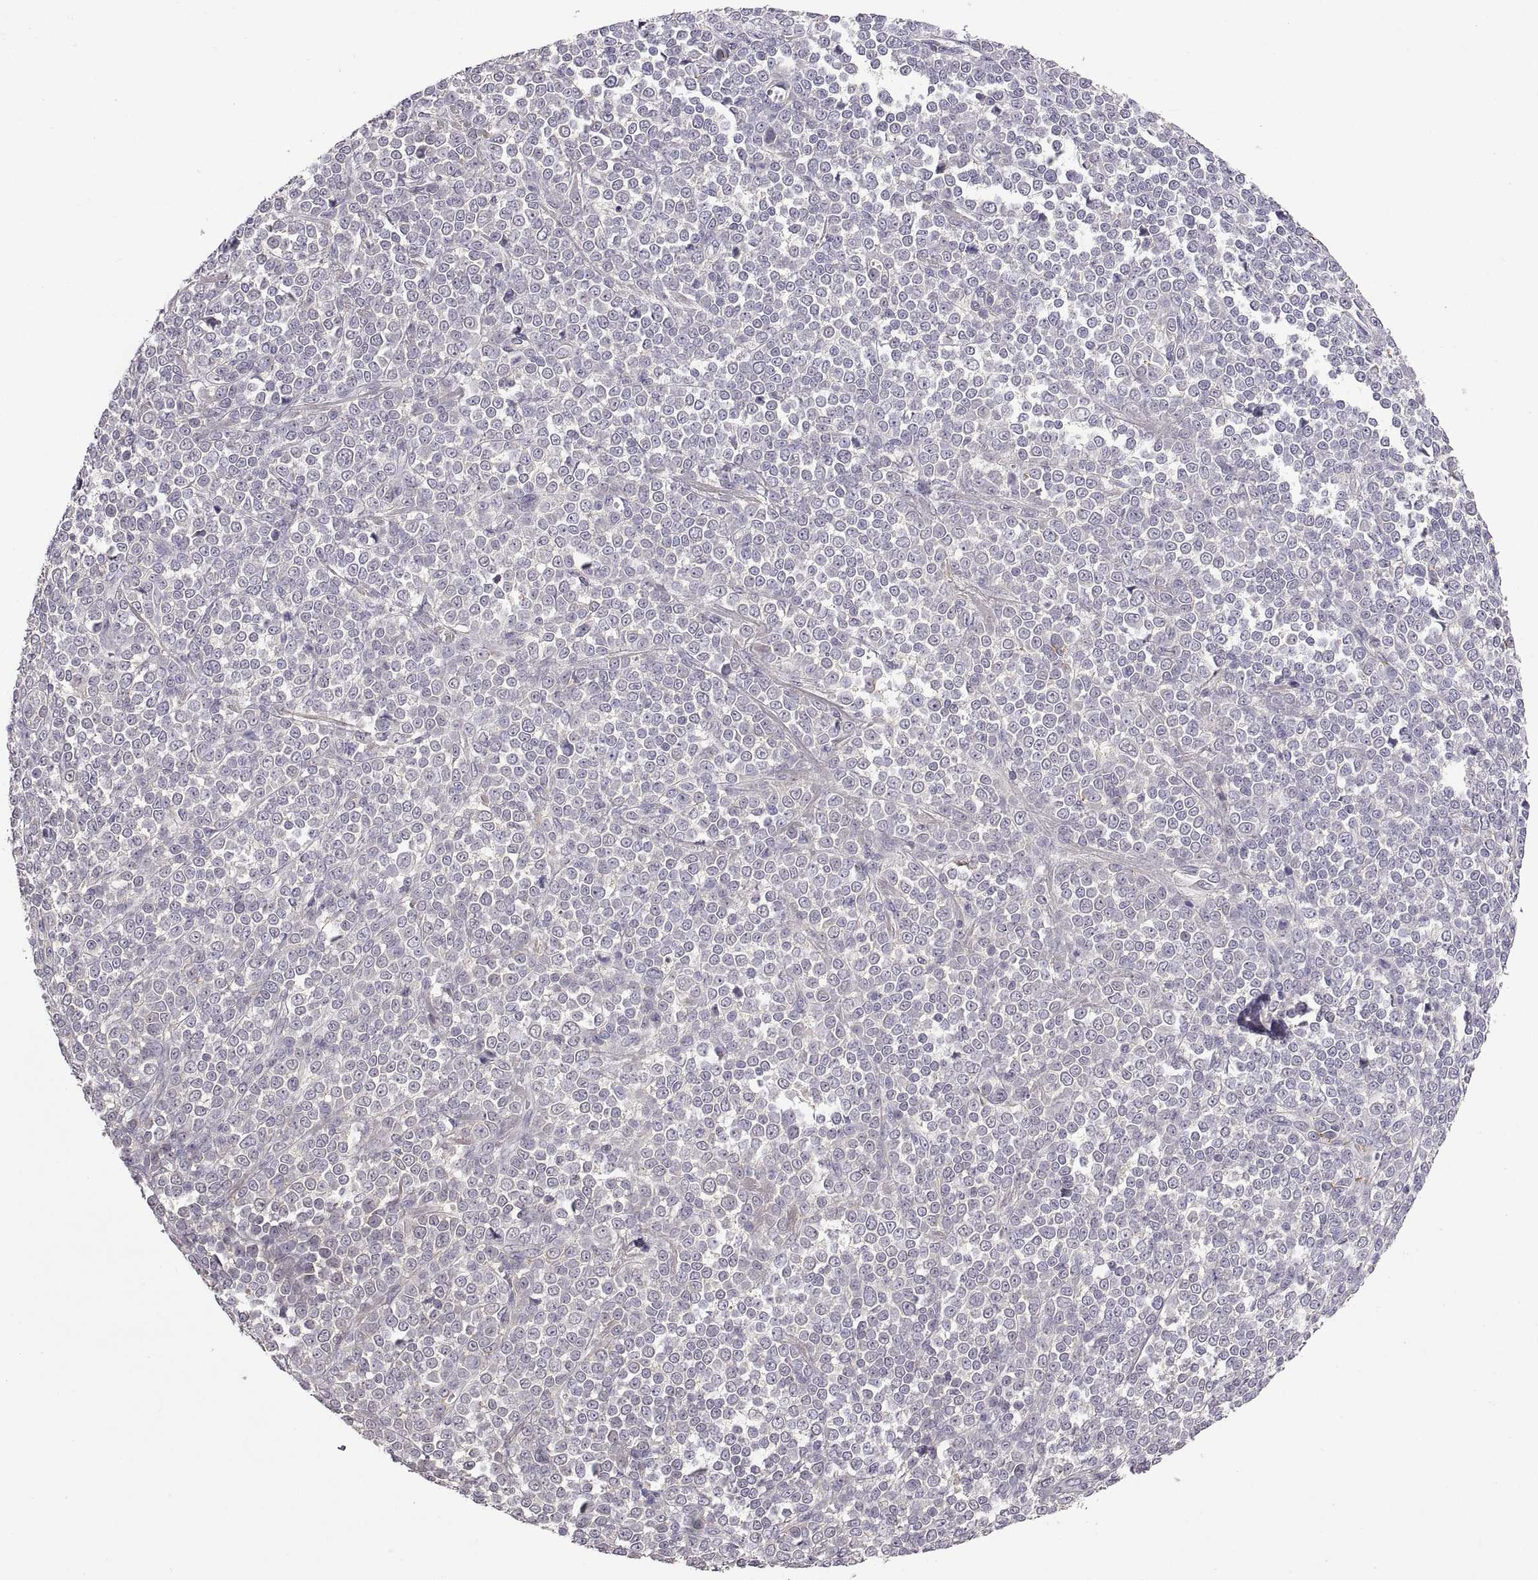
{"staining": {"intensity": "negative", "quantity": "none", "location": "none"}, "tissue": "melanoma", "cell_type": "Tumor cells", "image_type": "cancer", "snomed": [{"axis": "morphology", "description": "Malignant melanoma, NOS"}, {"axis": "topography", "description": "Skin"}], "caption": "The micrograph reveals no significant staining in tumor cells of melanoma.", "gene": "NMNAT2", "patient": {"sex": "female", "age": 95}}